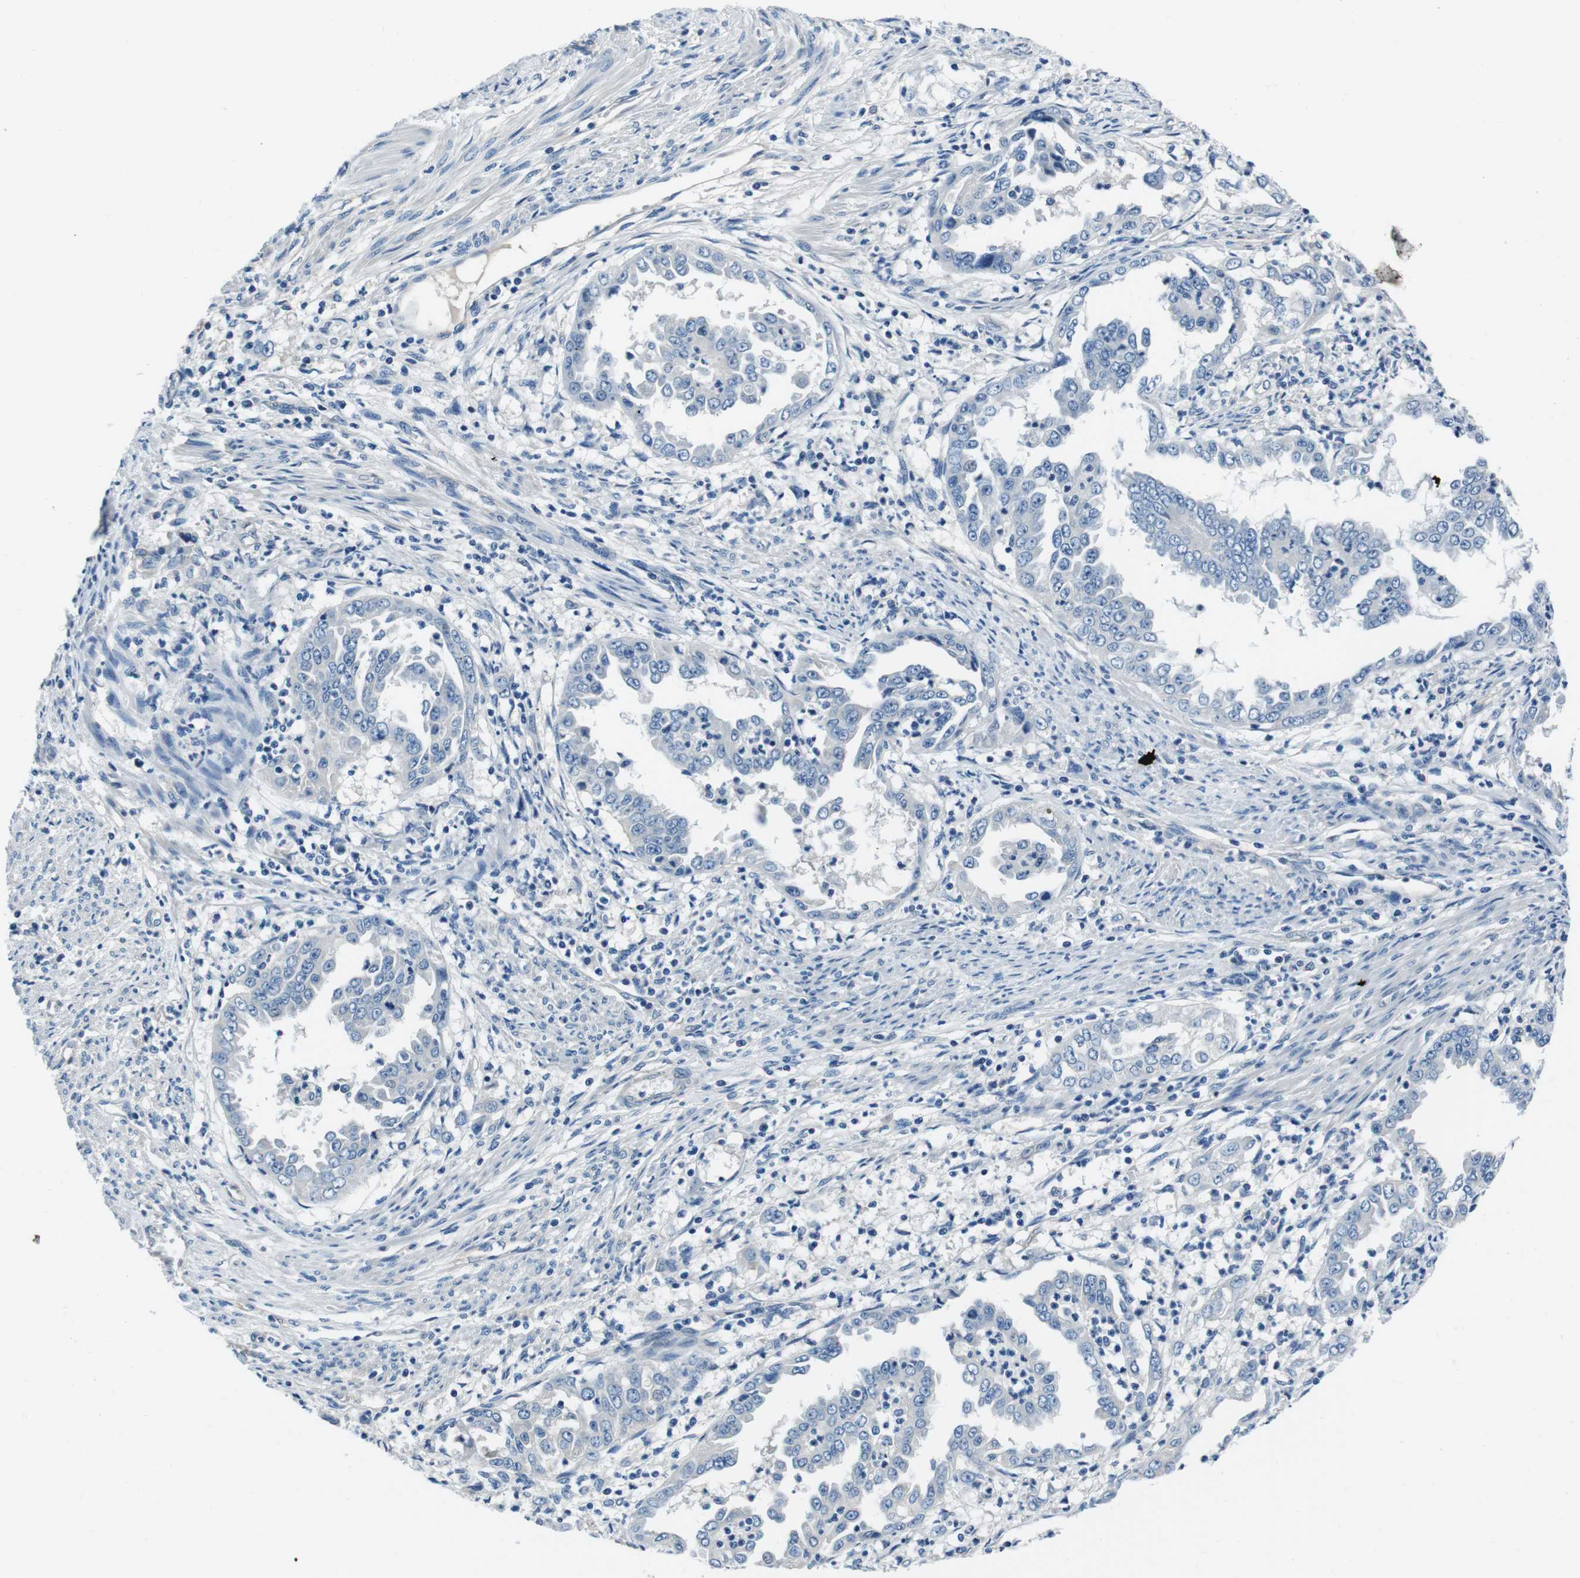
{"staining": {"intensity": "negative", "quantity": "none", "location": "none"}, "tissue": "endometrial cancer", "cell_type": "Tumor cells", "image_type": "cancer", "snomed": [{"axis": "morphology", "description": "Adenocarcinoma, NOS"}, {"axis": "topography", "description": "Endometrium"}], "caption": "DAB immunohistochemical staining of adenocarcinoma (endometrial) displays no significant staining in tumor cells.", "gene": "CASQ1", "patient": {"sex": "female", "age": 85}}